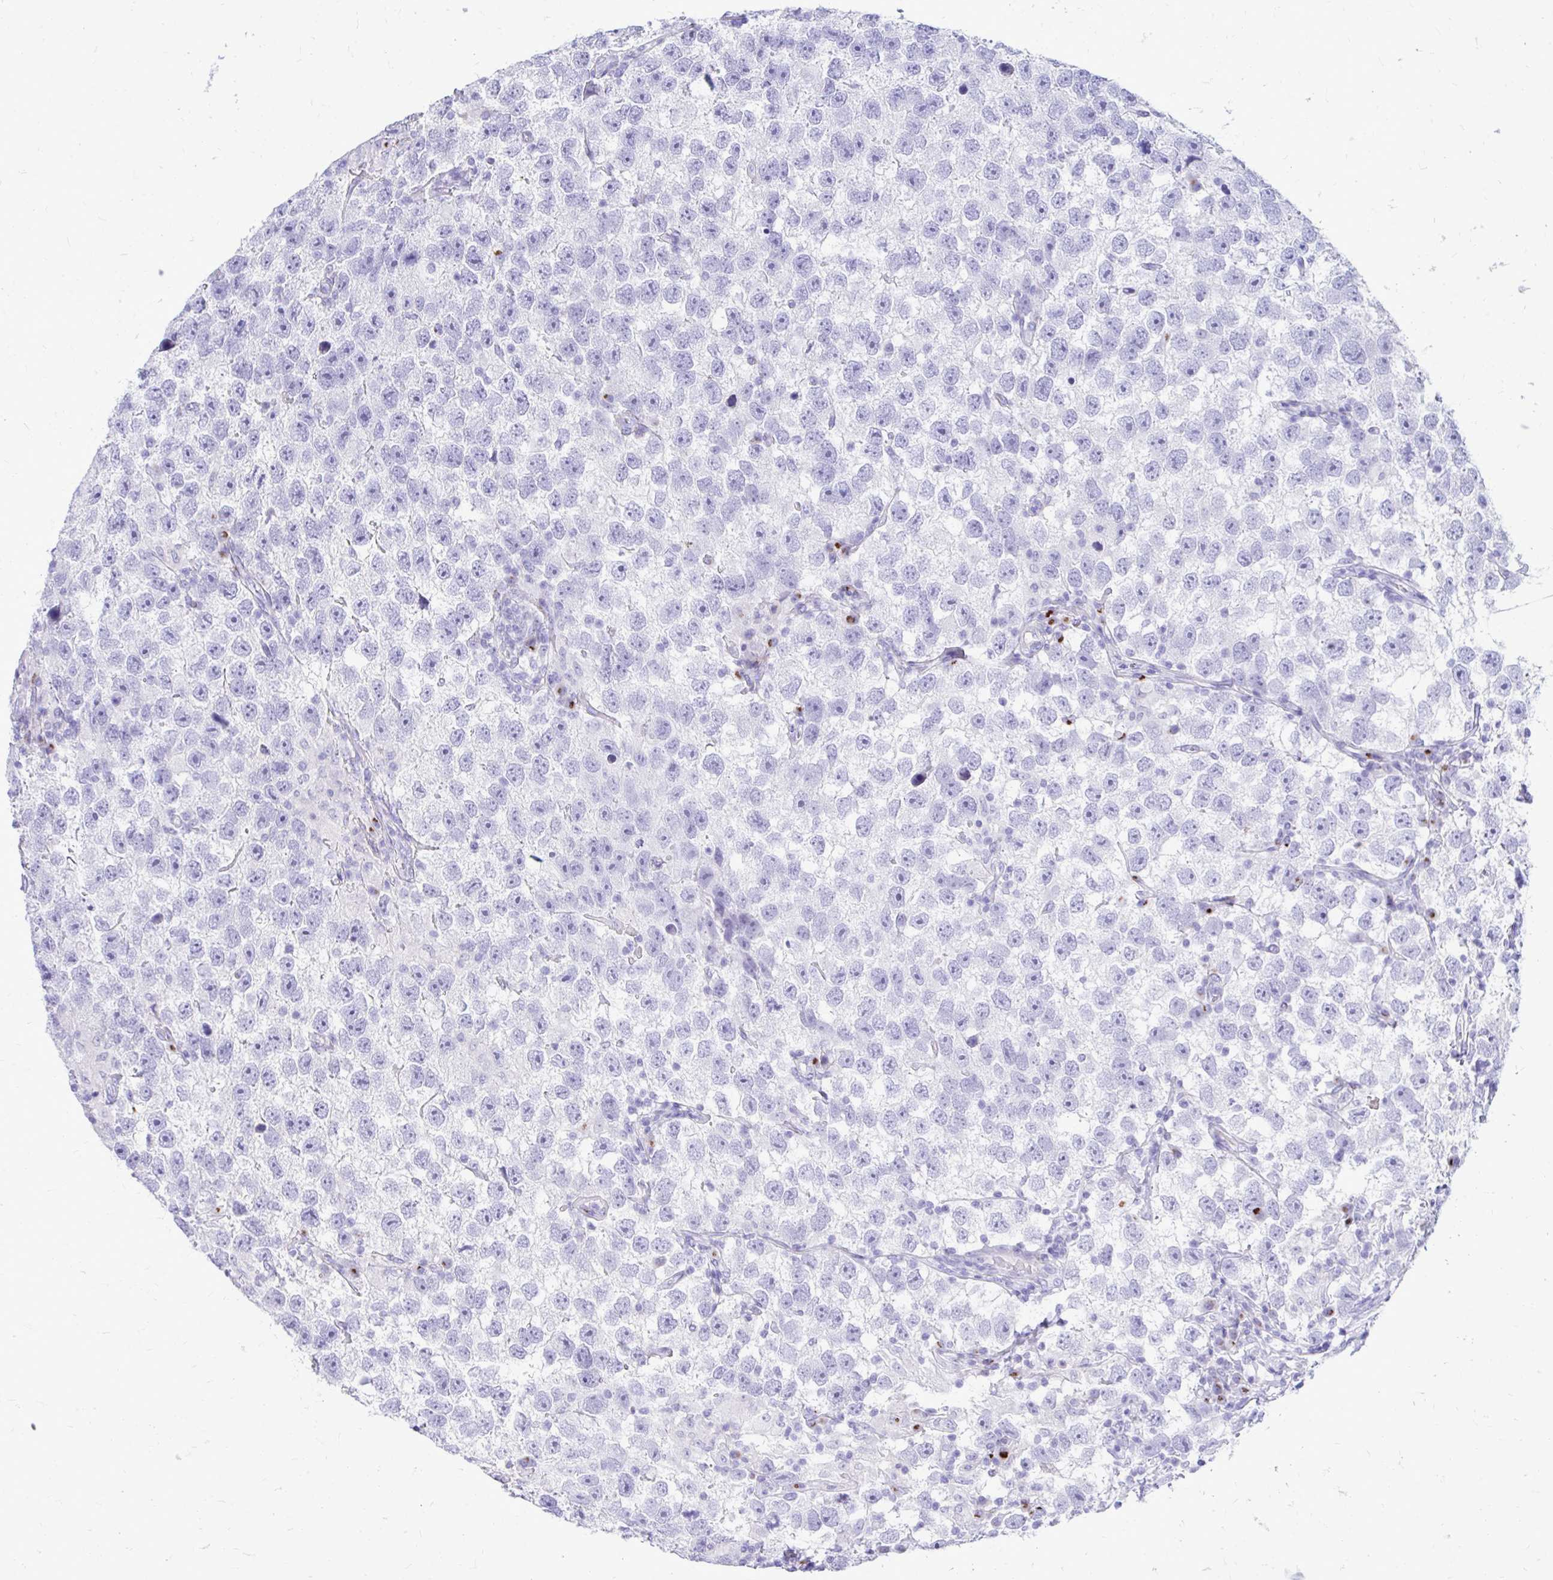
{"staining": {"intensity": "negative", "quantity": "none", "location": "none"}, "tissue": "testis cancer", "cell_type": "Tumor cells", "image_type": "cancer", "snomed": [{"axis": "morphology", "description": "Seminoma, NOS"}, {"axis": "topography", "description": "Testis"}], "caption": "Immunohistochemistry micrograph of neoplastic tissue: human testis seminoma stained with DAB demonstrates no significant protein expression in tumor cells. (Brightfield microscopy of DAB immunohistochemistry (IHC) at high magnification).", "gene": "ANKDD1B", "patient": {"sex": "male", "age": 26}}